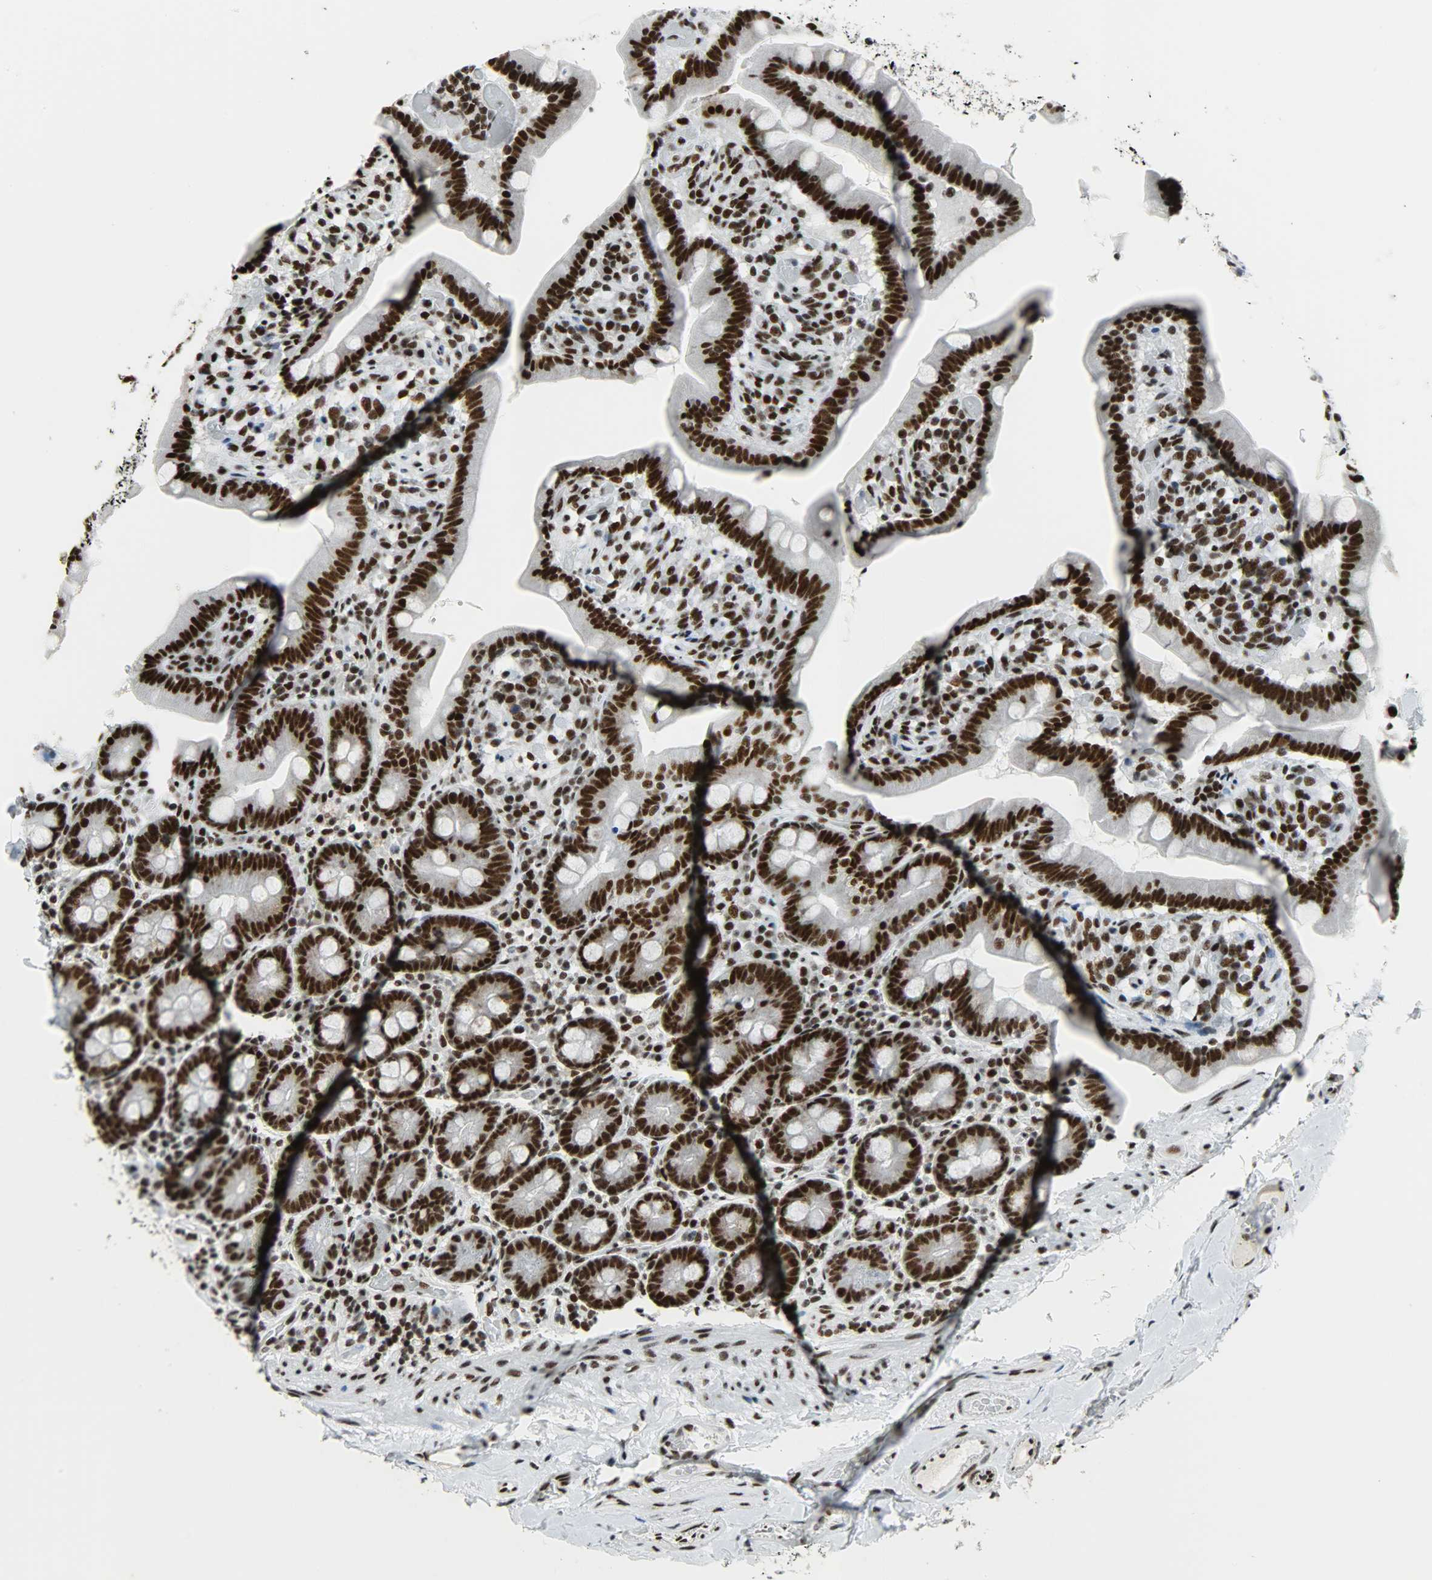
{"staining": {"intensity": "strong", "quantity": ">75%", "location": "nuclear"}, "tissue": "duodenum", "cell_type": "Glandular cells", "image_type": "normal", "snomed": [{"axis": "morphology", "description": "Normal tissue, NOS"}, {"axis": "topography", "description": "Duodenum"}], "caption": "The immunohistochemical stain labels strong nuclear positivity in glandular cells of normal duodenum.", "gene": "SNRPA", "patient": {"sex": "male", "age": 66}}